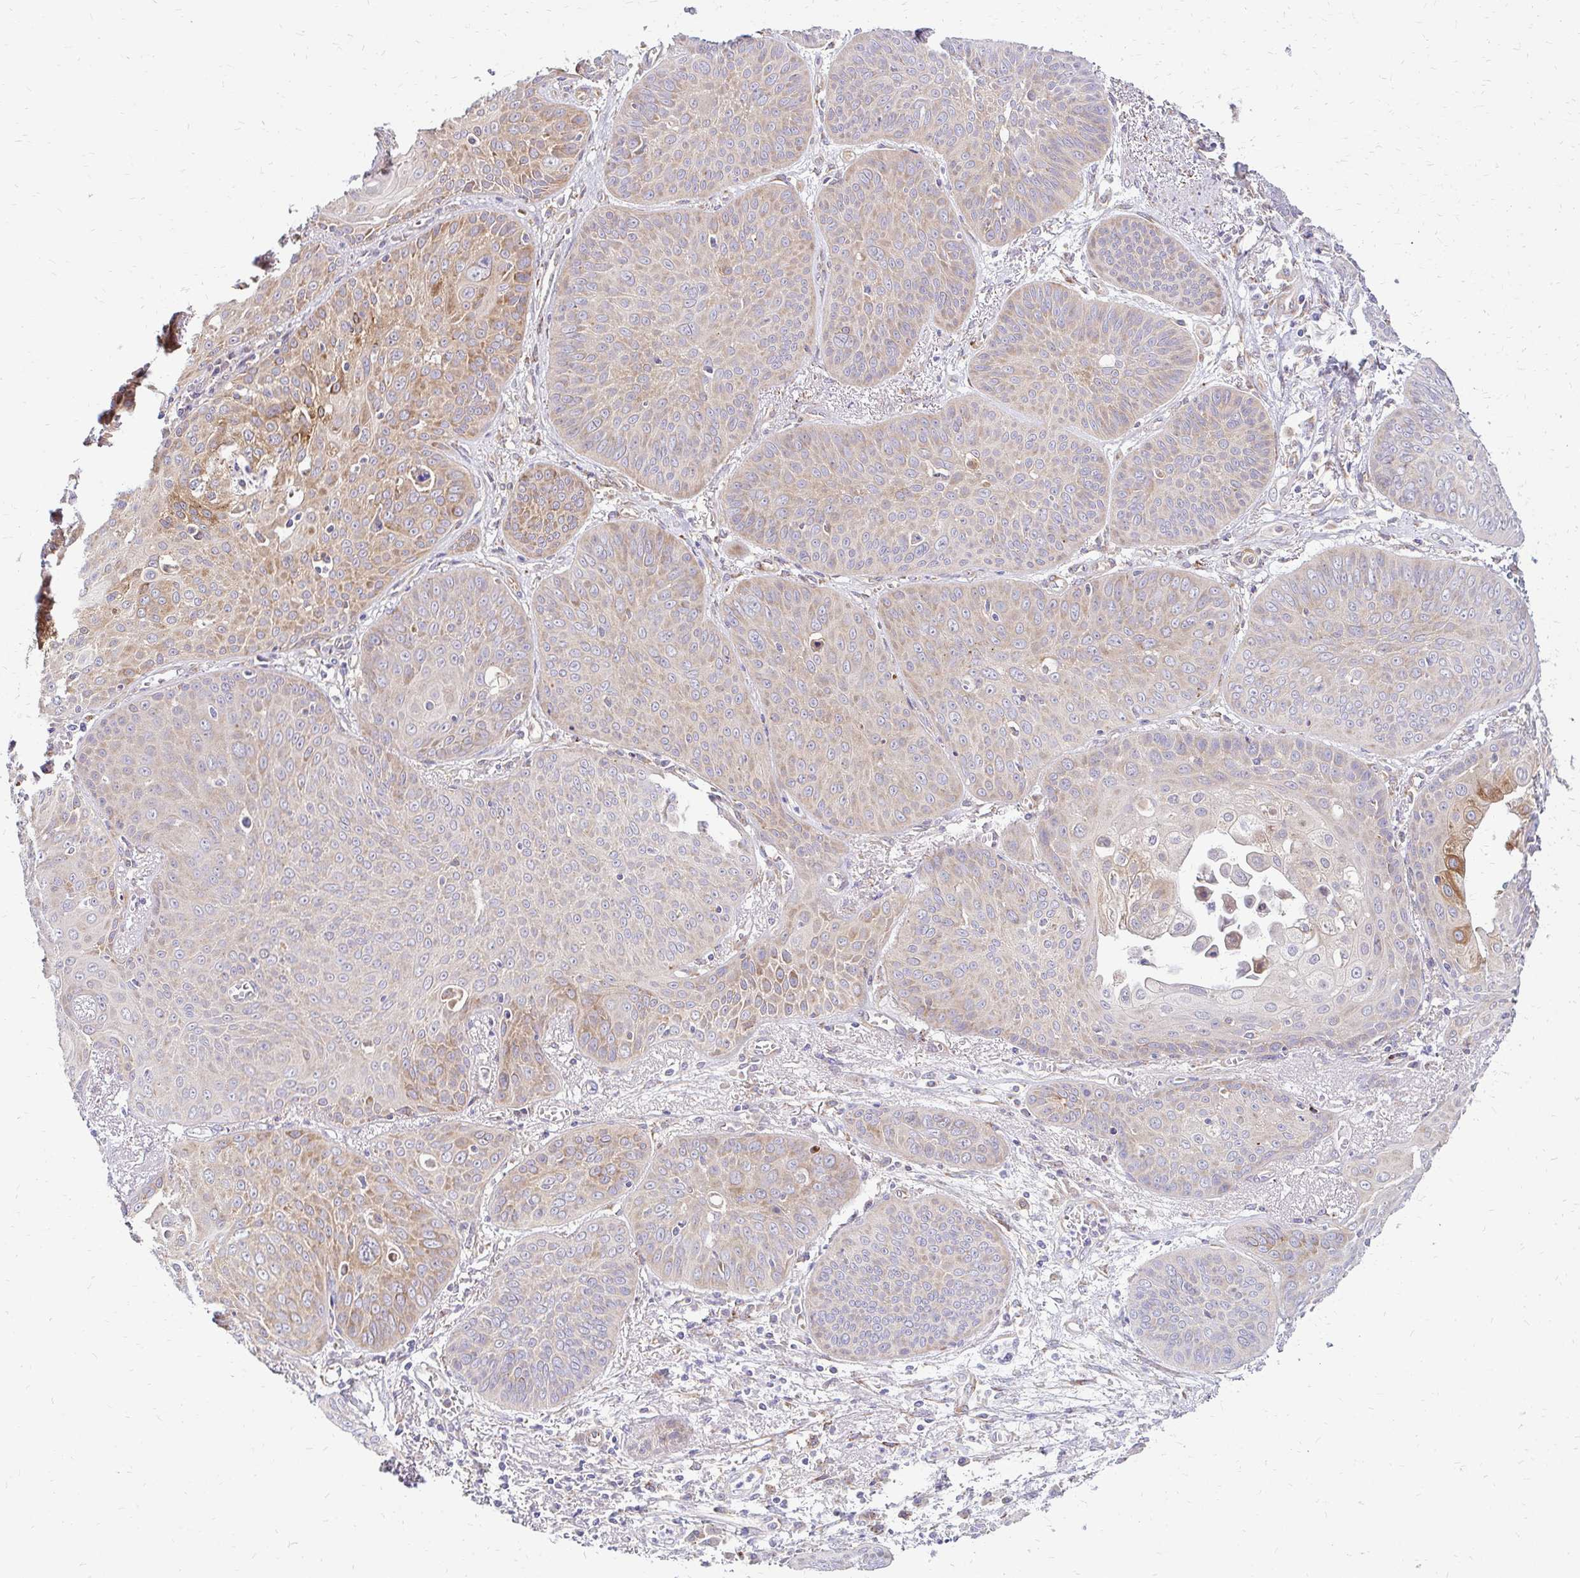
{"staining": {"intensity": "weak", "quantity": "25%-75%", "location": "cytoplasmic/membranous"}, "tissue": "lung cancer", "cell_type": "Tumor cells", "image_type": "cancer", "snomed": [{"axis": "morphology", "description": "Squamous cell carcinoma, NOS"}, {"axis": "topography", "description": "Lung"}], "caption": "Protein analysis of lung squamous cell carcinoma tissue reveals weak cytoplasmic/membranous expression in about 25%-75% of tumor cells. (IHC, brightfield microscopy, high magnification).", "gene": "IDUA", "patient": {"sex": "male", "age": 74}}